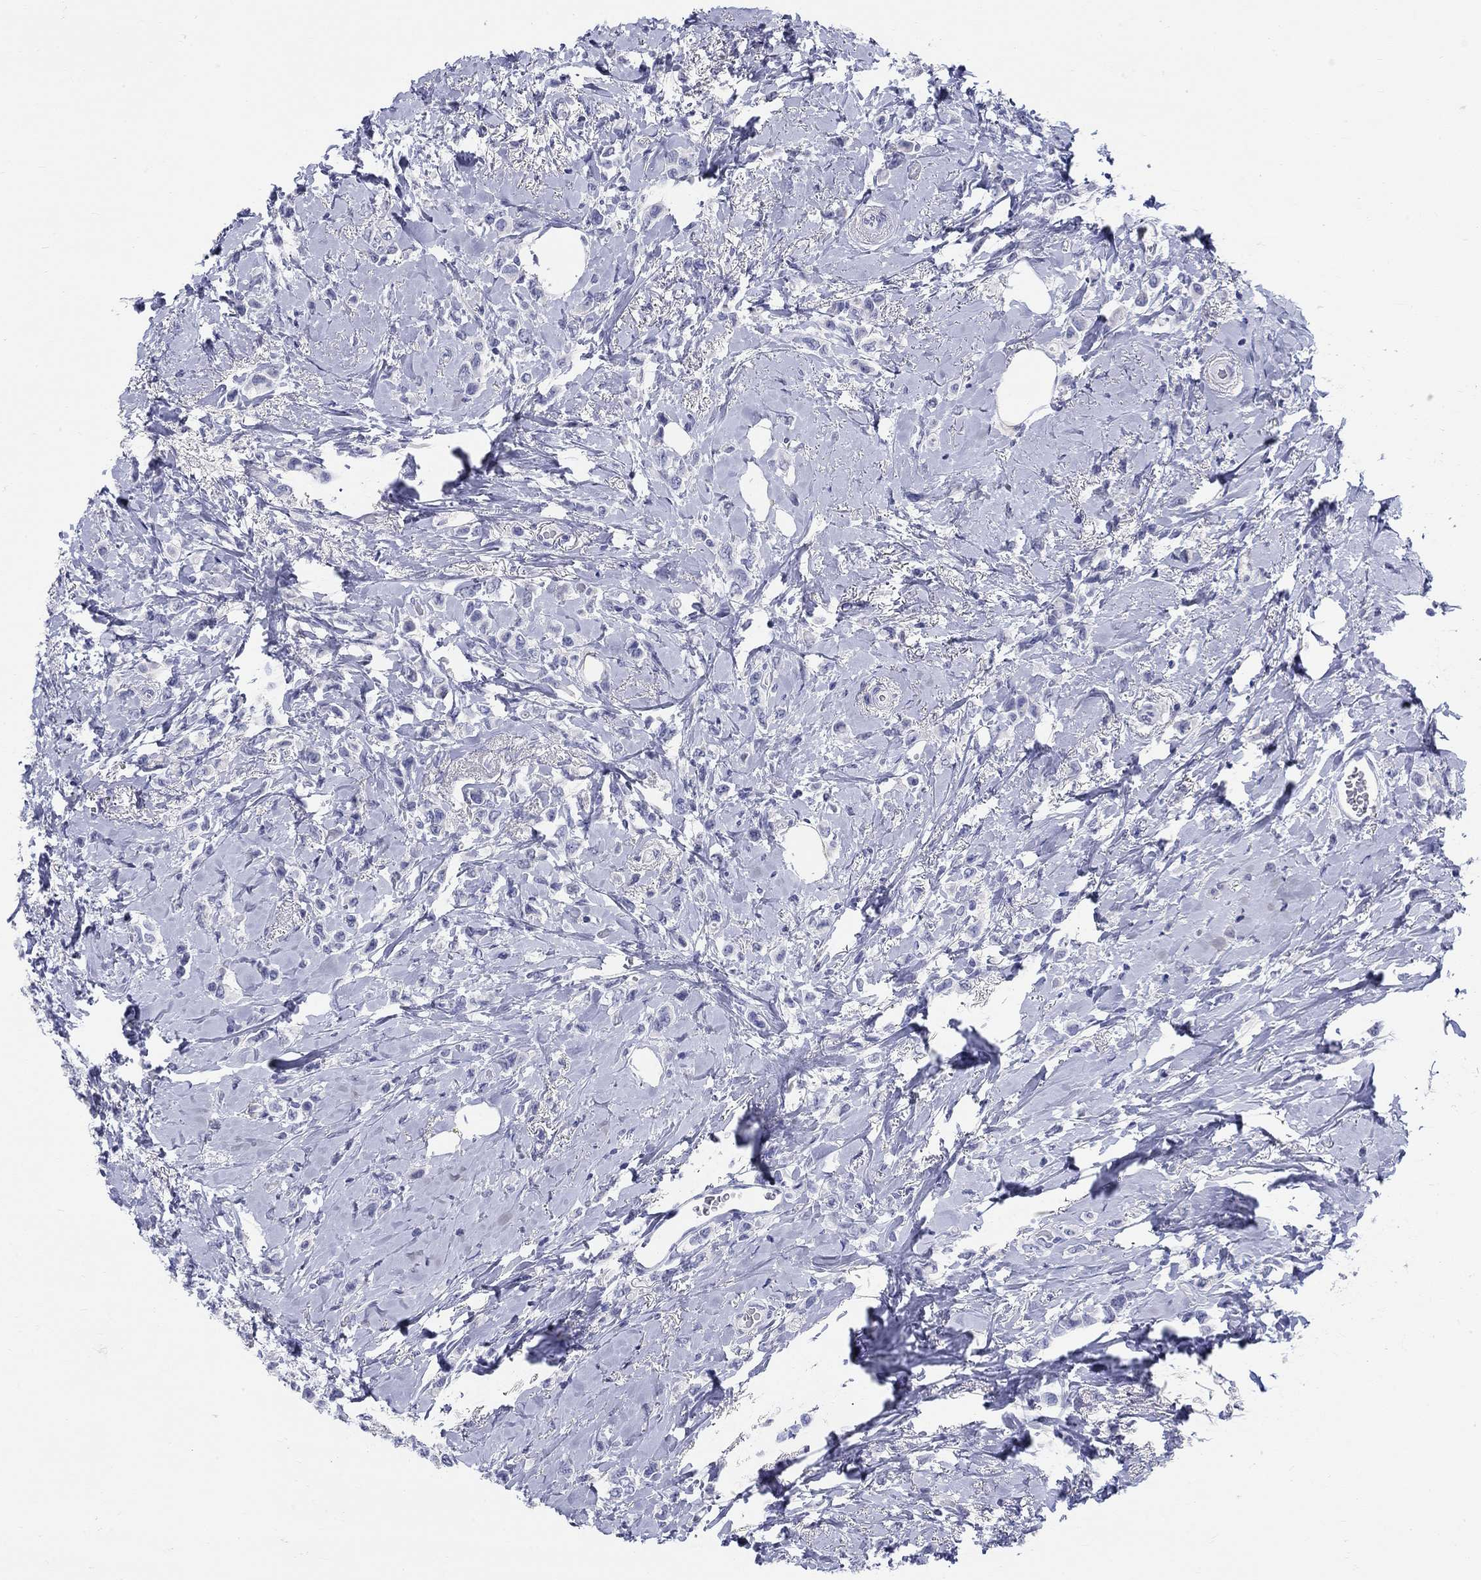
{"staining": {"intensity": "negative", "quantity": "none", "location": "none"}, "tissue": "breast cancer", "cell_type": "Tumor cells", "image_type": "cancer", "snomed": [{"axis": "morphology", "description": "Lobular carcinoma"}, {"axis": "topography", "description": "Breast"}], "caption": "Tumor cells are negative for brown protein staining in breast cancer. Brightfield microscopy of immunohistochemistry stained with DAB (brown) and hematoxylin (blue), captured at high magnification.", "gene": "CRYGS", "patient": {"sex": "female", "age": 66}}